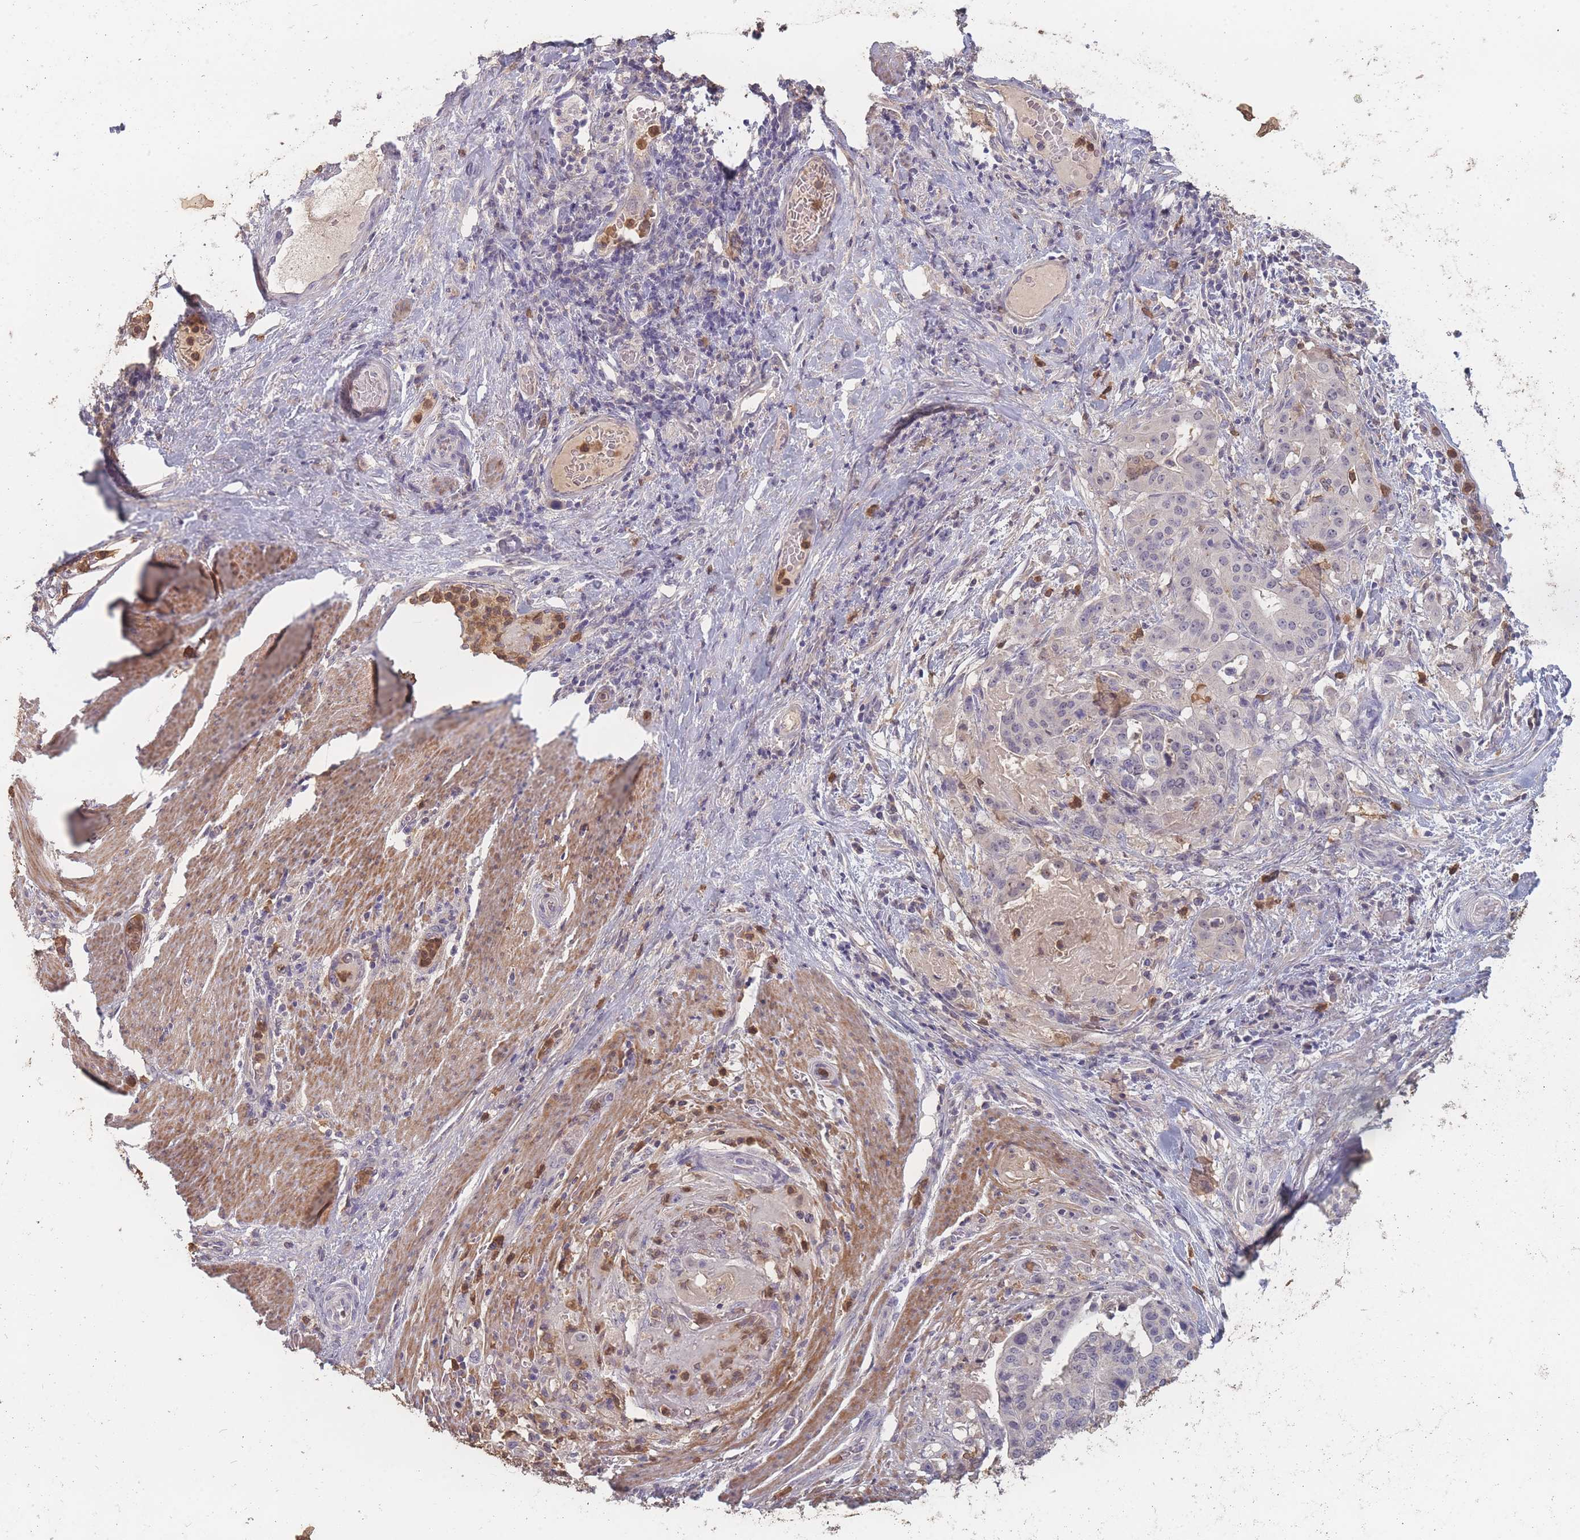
{"staining": {"intensity": "negative", "quantity": "none", "location": "none"}, "tissue": "stomach cancer", "cell_type": "Tumor cells", "image_type": "cancer", "snomed": [{"axis": "morphology", "description": "Adenocarcinoma, NOS"}, {"axis": "topography", "description": "Stomach"}], "caption": "Stomach cancer (adenocarcinoma) stained for a protein using immunohistochemistry (IHC) shows no staining tumor cells.", "gene": "BST1", "patient": {"sex": "male", "age": 48}}